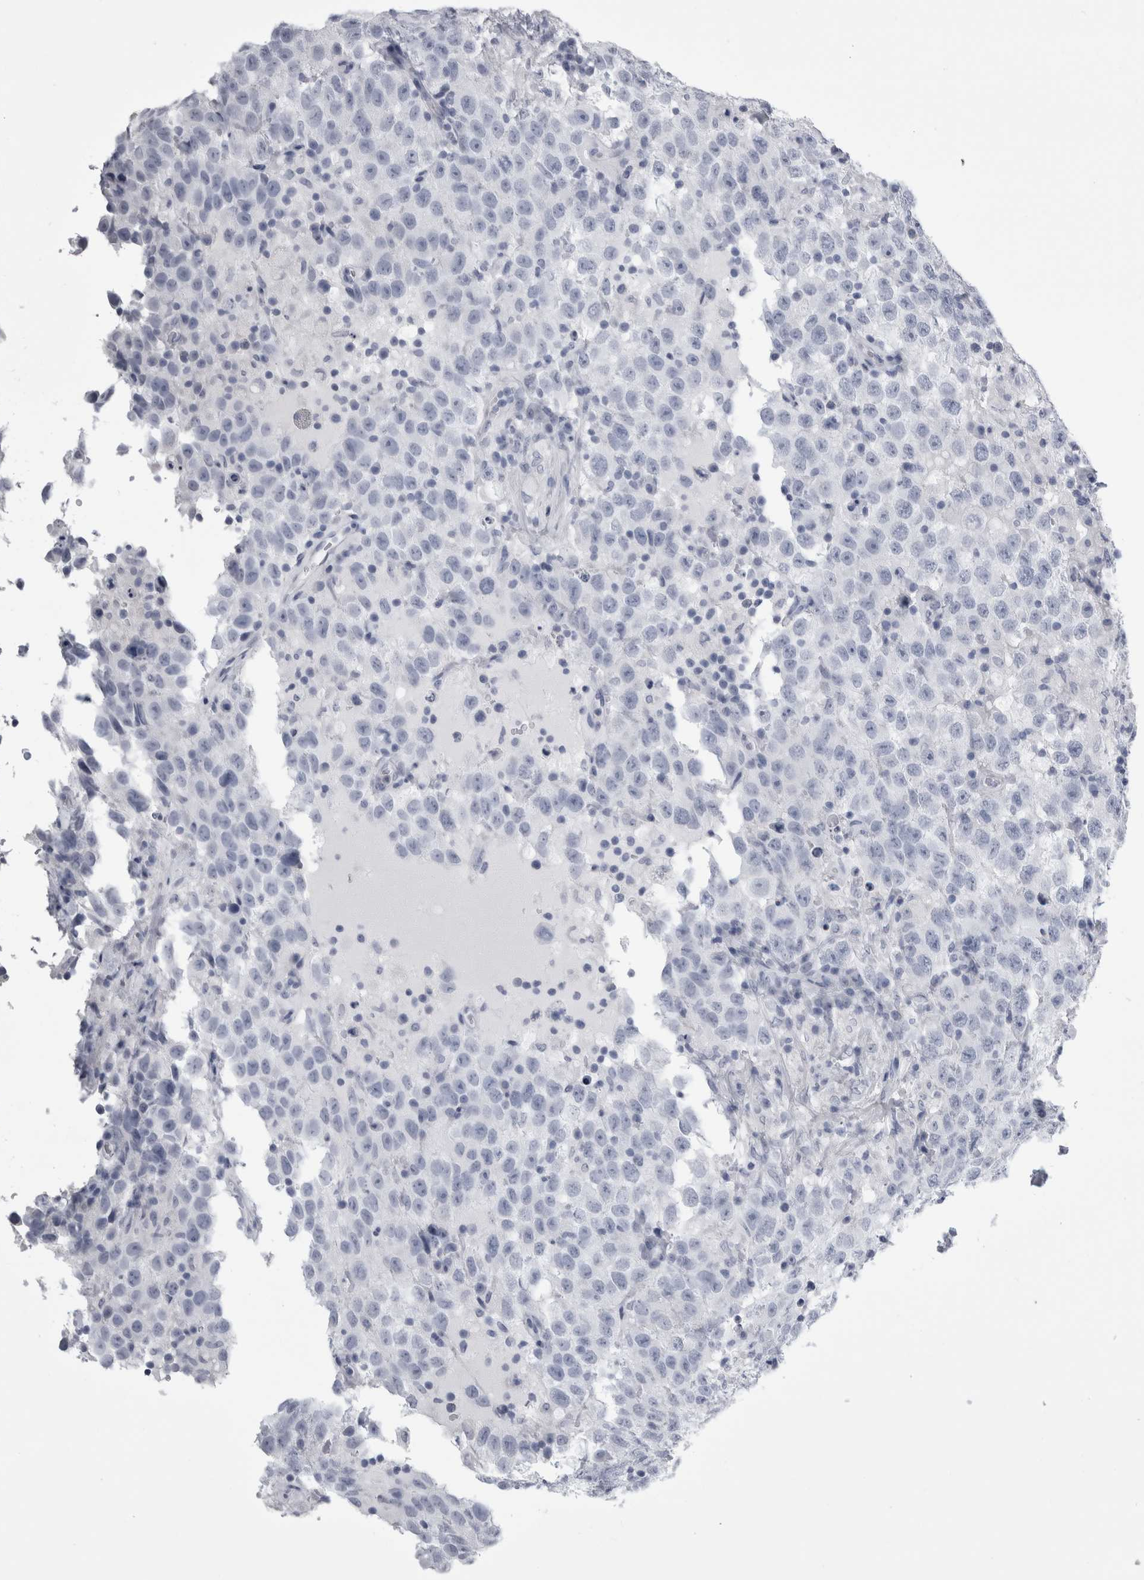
{"staining": {"intensity": "negative", "quantity": "none", "location": "none"}, "tissue": "testis cancer", "cell_type": "Tumor cells", "image_type": "cancer", "snomed": [{"axis": "morphology", "description": "Seminoma, NOS"}, {"axis": "topography", "description": "Testis"}], "caption": "Protein analysis of testis seminoma demonstrates no significant positivity in tumor cells.", "gene": "ALDH8A1", "patient": {"sex": "male", "age": 41}}